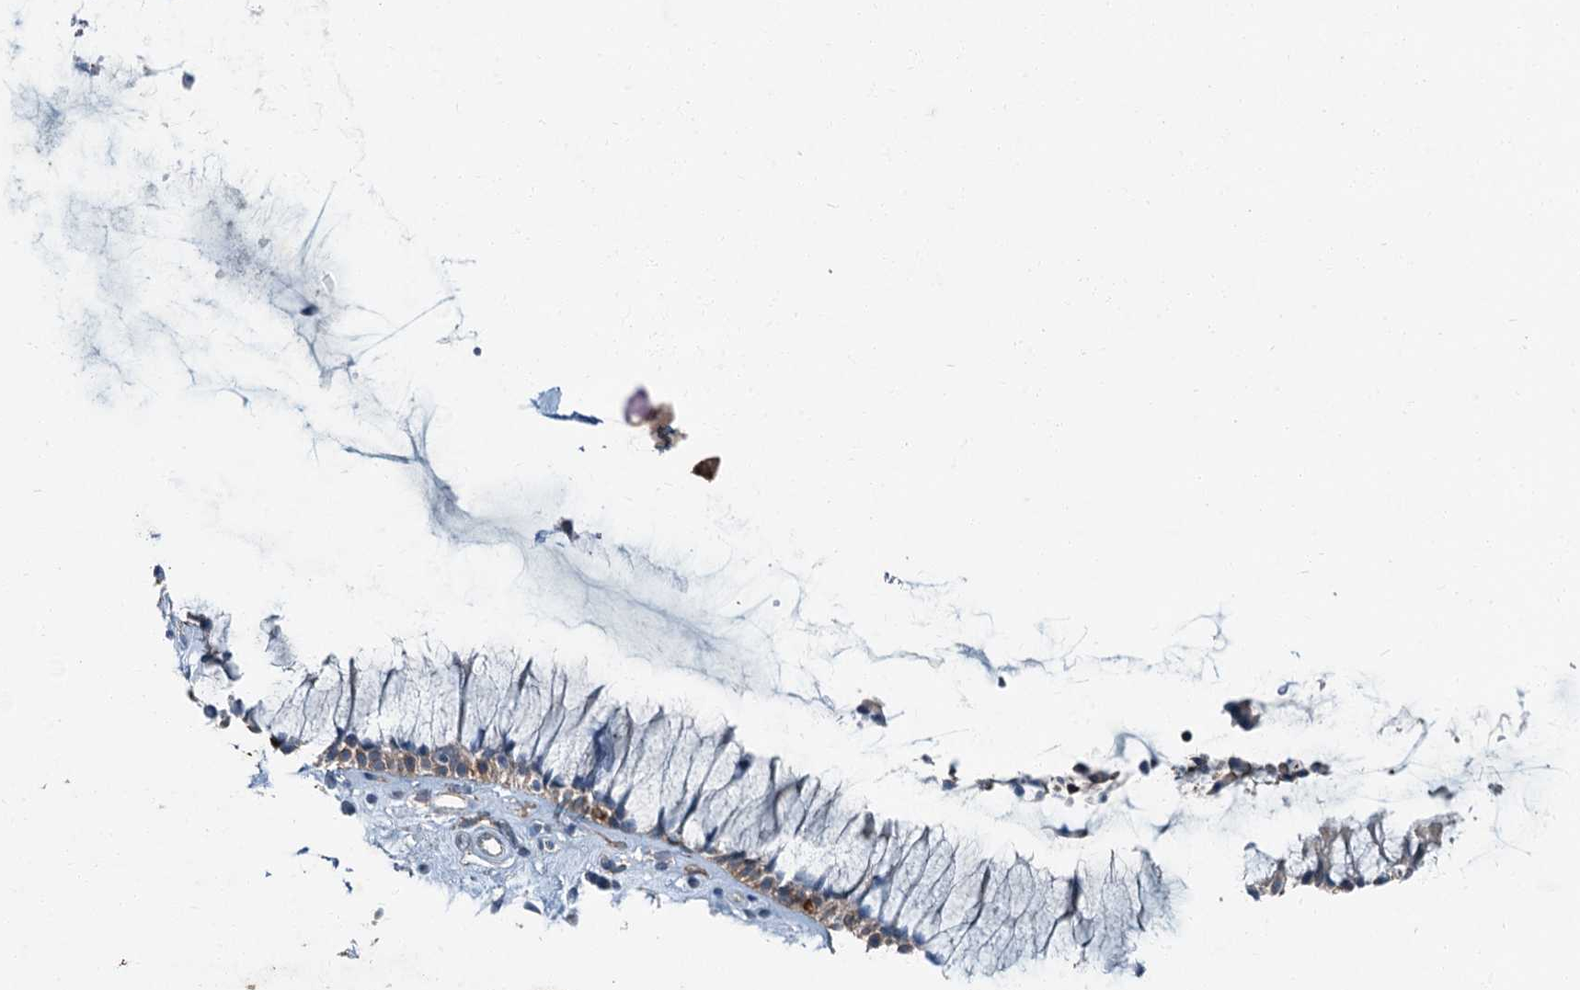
{"staining": {"intensity": "weak", "quantity": ">75%", "location": "cytoplasmic/membranous"}, "tissue": "nasopharynx", "cell_type": "Respiratory epithelial cells", "image_type": "normal", "snomed": [{"axis": "morphology", "description": "Normal tissue, NOS"}, {"axis": "morphology", "description": "Inflammation, NOS"}, {"axis": "topography", "description": "Nasopharynx"}], "caption": "The photomicrograph displays immunohistochemical staining of benign nasopharynx. There is weak cytoplasmic/membranous positivity is present in approximately >75% of respiratory epithelial cells.", "gene": "AXL", "patient": {"sex": "male", "age": 29}}